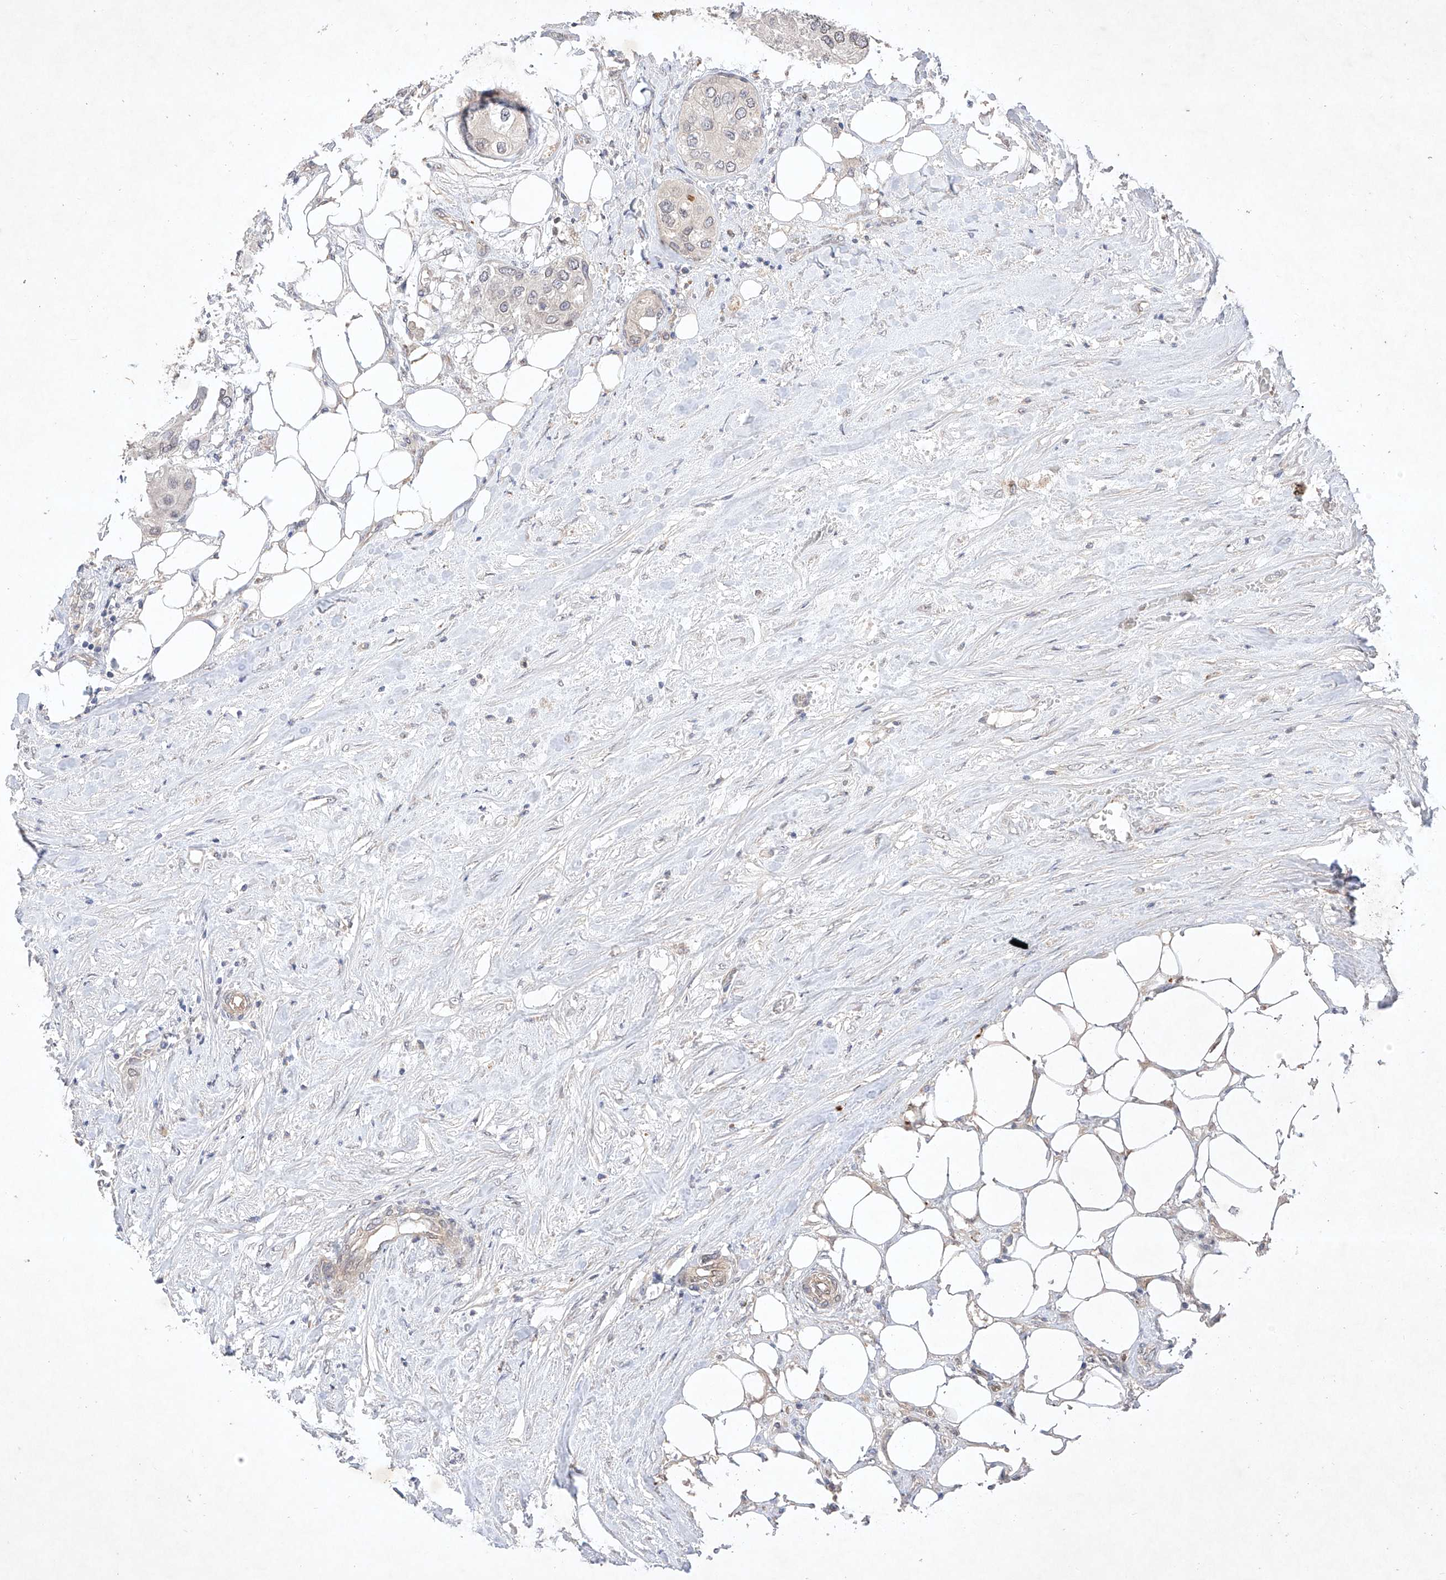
{"staining": {"intensity": "negative", "quantity": "none", "location": "none"}, "tissue": "urothelial cancer", "cell_type": "Tumor cells", "image_type": "cancer", "snomed": [{"axis": "morphology", "description": "Urothelial carcinoma, High grade"}, {"axis": "topography", "description": "Urinary bladder"}], "caption": "This is an IHC micrograph of human urothelial carcinoma (high-grade). There is no positivity in tumor cells.", "gene": "ZNF124", "patient": {"sex": "male", "age": 64}}